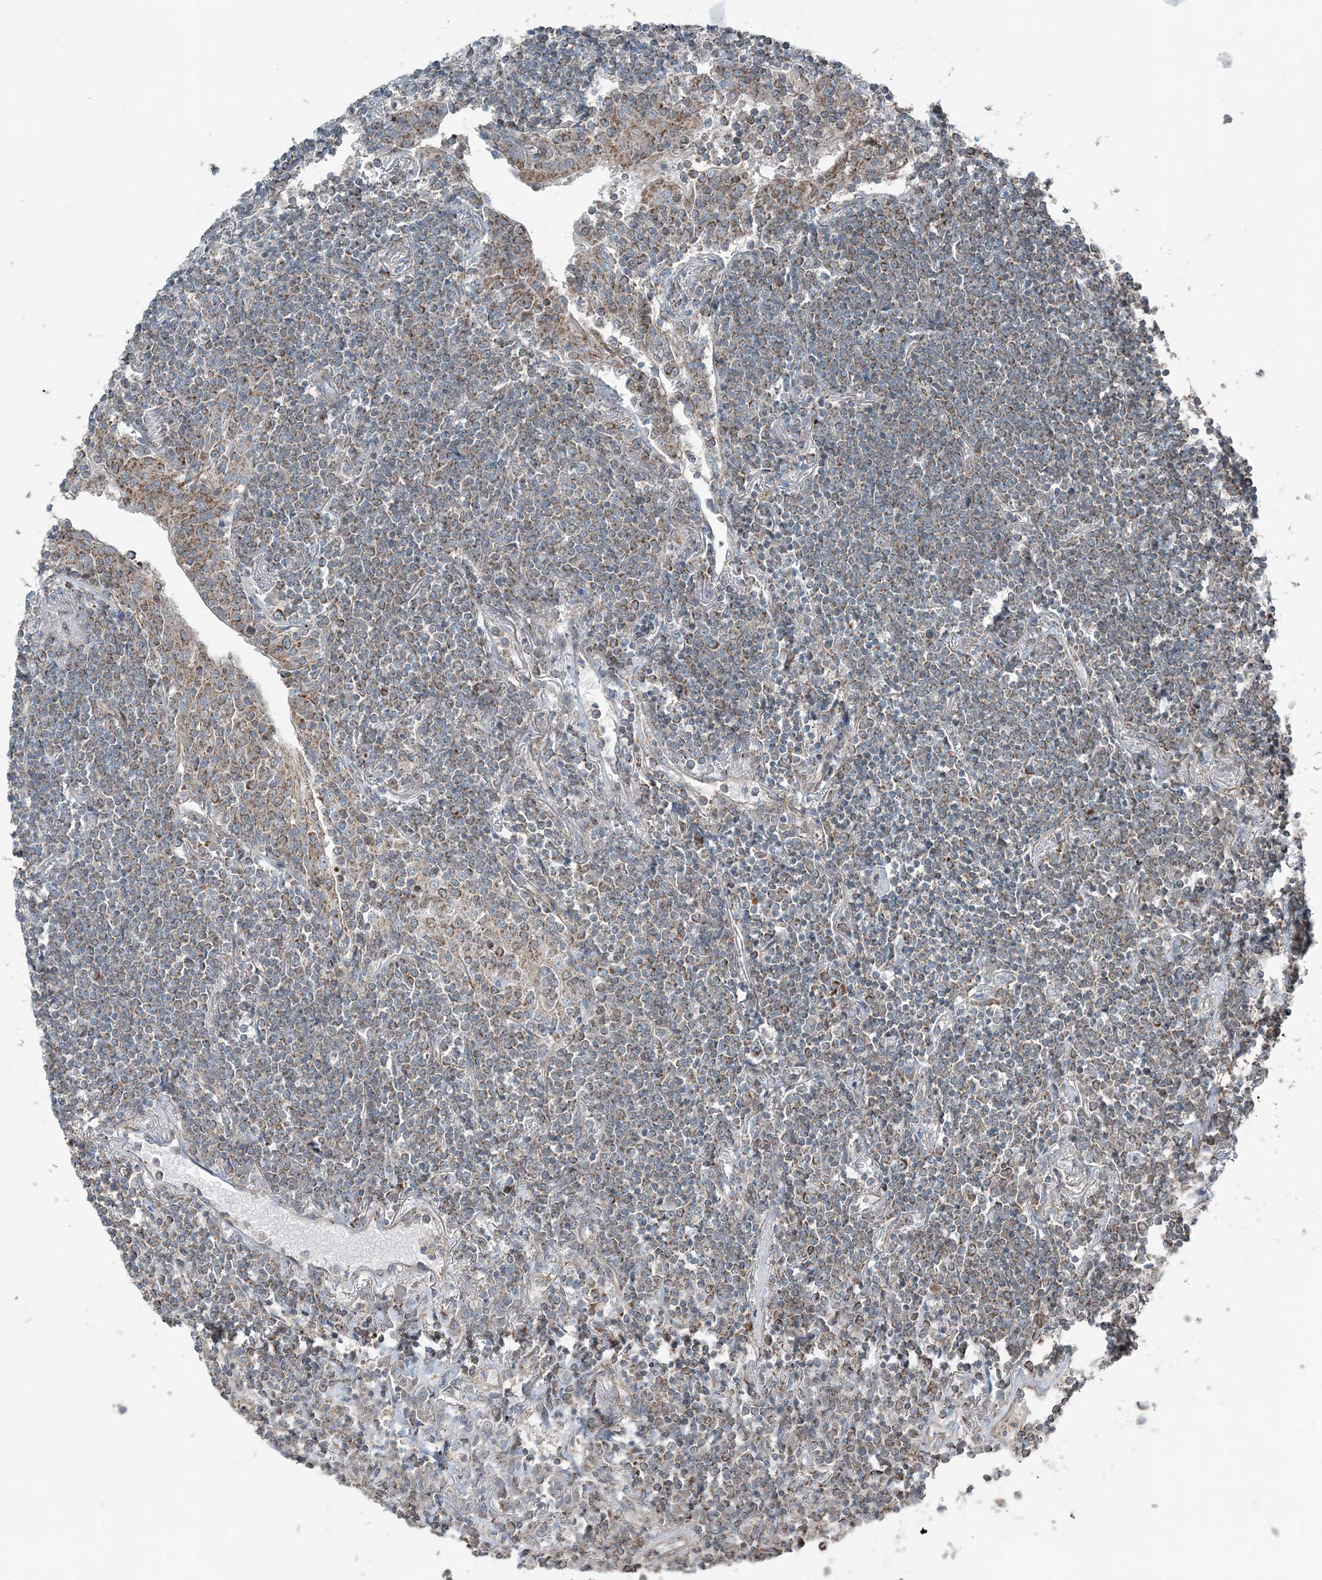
{"staining": {"intensity": "weak", "quantity": "25%-75%", "location": "cytoplasmic/membranous"}, "tissue": "lymphoma", "cell_type": "Tumor cells", "image_type": "cancer", "snomed": [{"axis": "morphology", "description": "Malignant lymphoma, non-Hodgkin's type, Low grade"}, {"axis": "topography", "description": "Lung"}], "caption": "Tumor cells demonstrate low levels of weak cytoplasmic/membranous staining in about 25%-75% of cells in lymphoma. The staining was performed using DAB (3,3'-diaminobenzidine), with brown indicating positive protein expression. Nuclei are stained blue with hematoxylin.", "gene": "KY", "patient": {"sex": "female", "age": 71}}